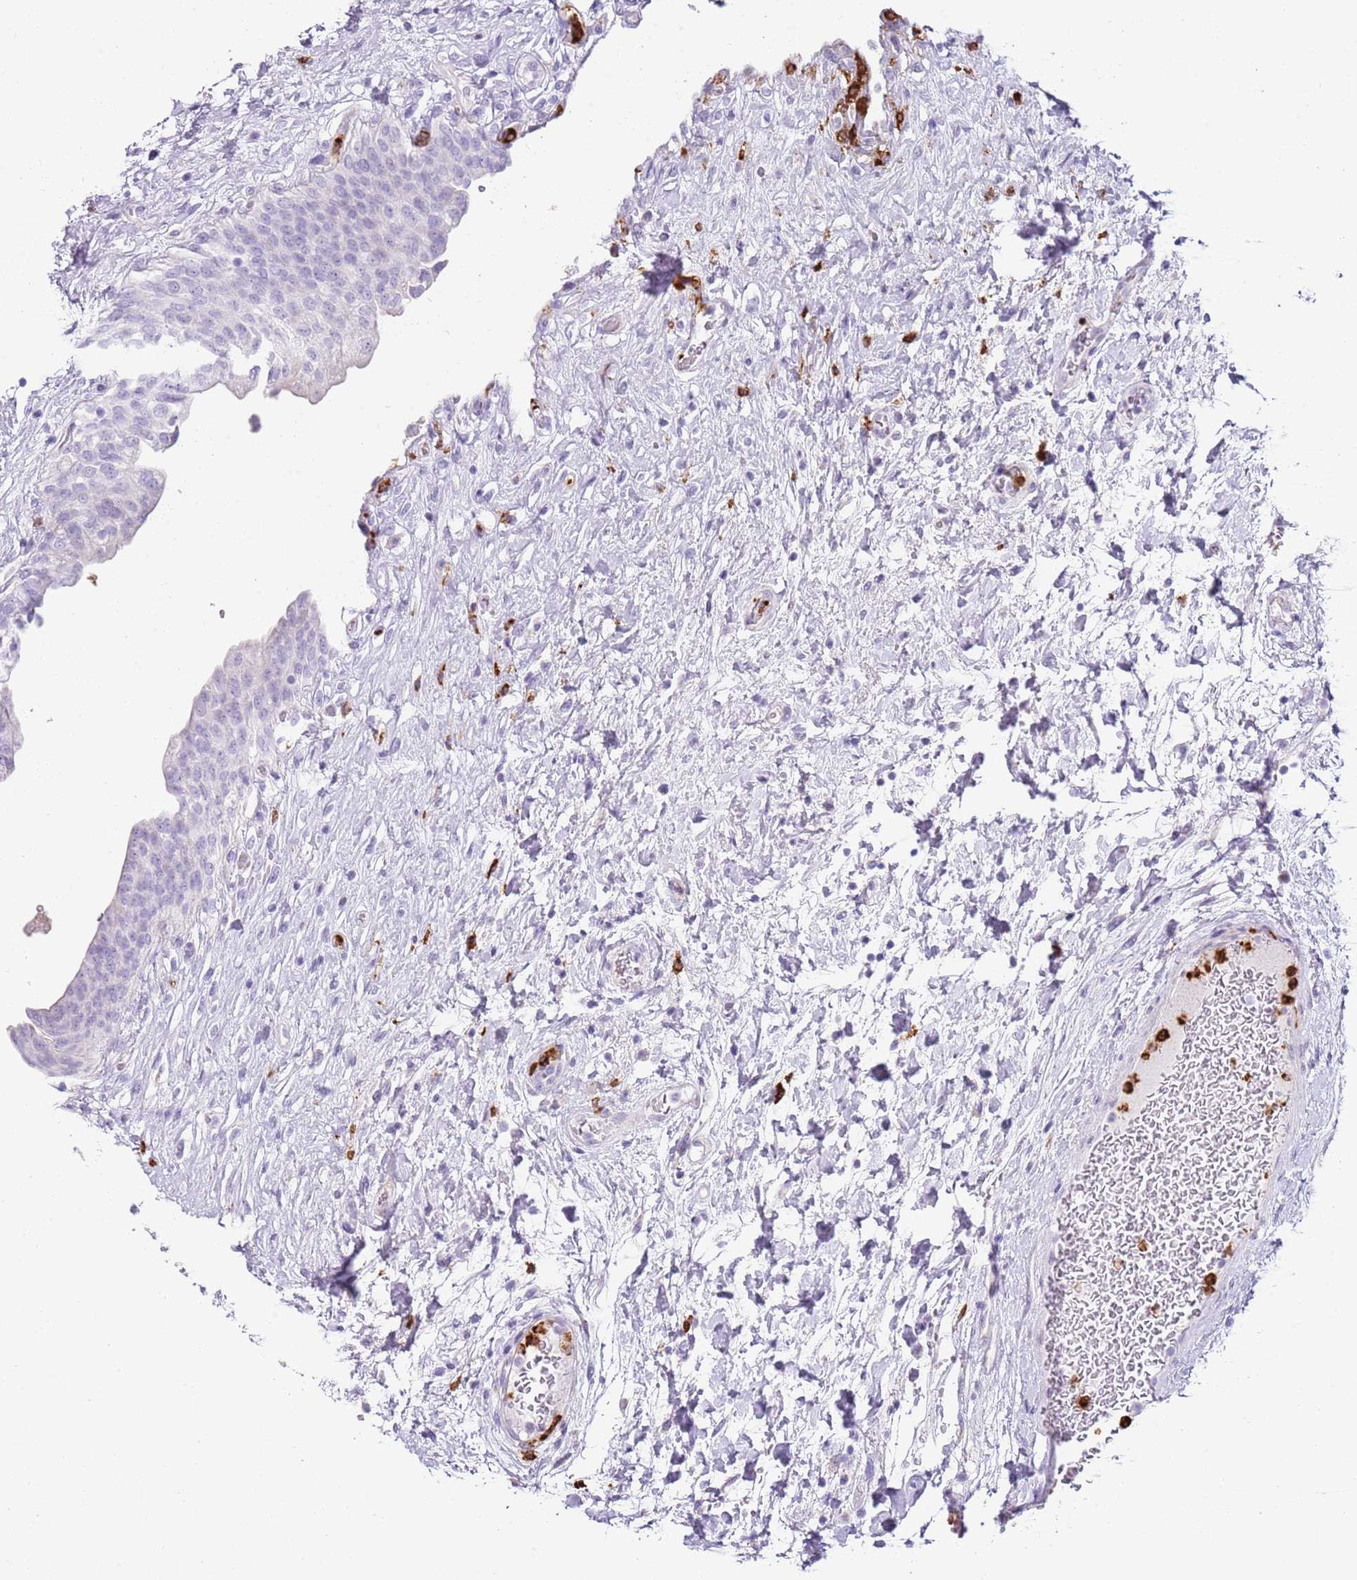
{"staining": {"intensity": "negative", "quantity": "none", "location": "none"}, "tissue": "urinary bladder", "cell_type": "Urothelial cells", "image_type": "normal", "snomed": [{"axis": "morphology", "description": "Normal tissue, NOS"}, {"axis": "topography", "description": "Urinary bladder"}], "caption": "A high-resolution image shows IHC staining of benign urinary bladder, which displays no significant positivity in urothelial cells. (DAB (3,3'-diaminobenzidine) immunohistochemistry with hematoxylin counter stain).", "gene": "CD177", "patient": {"sex": "male", "age": 74}}